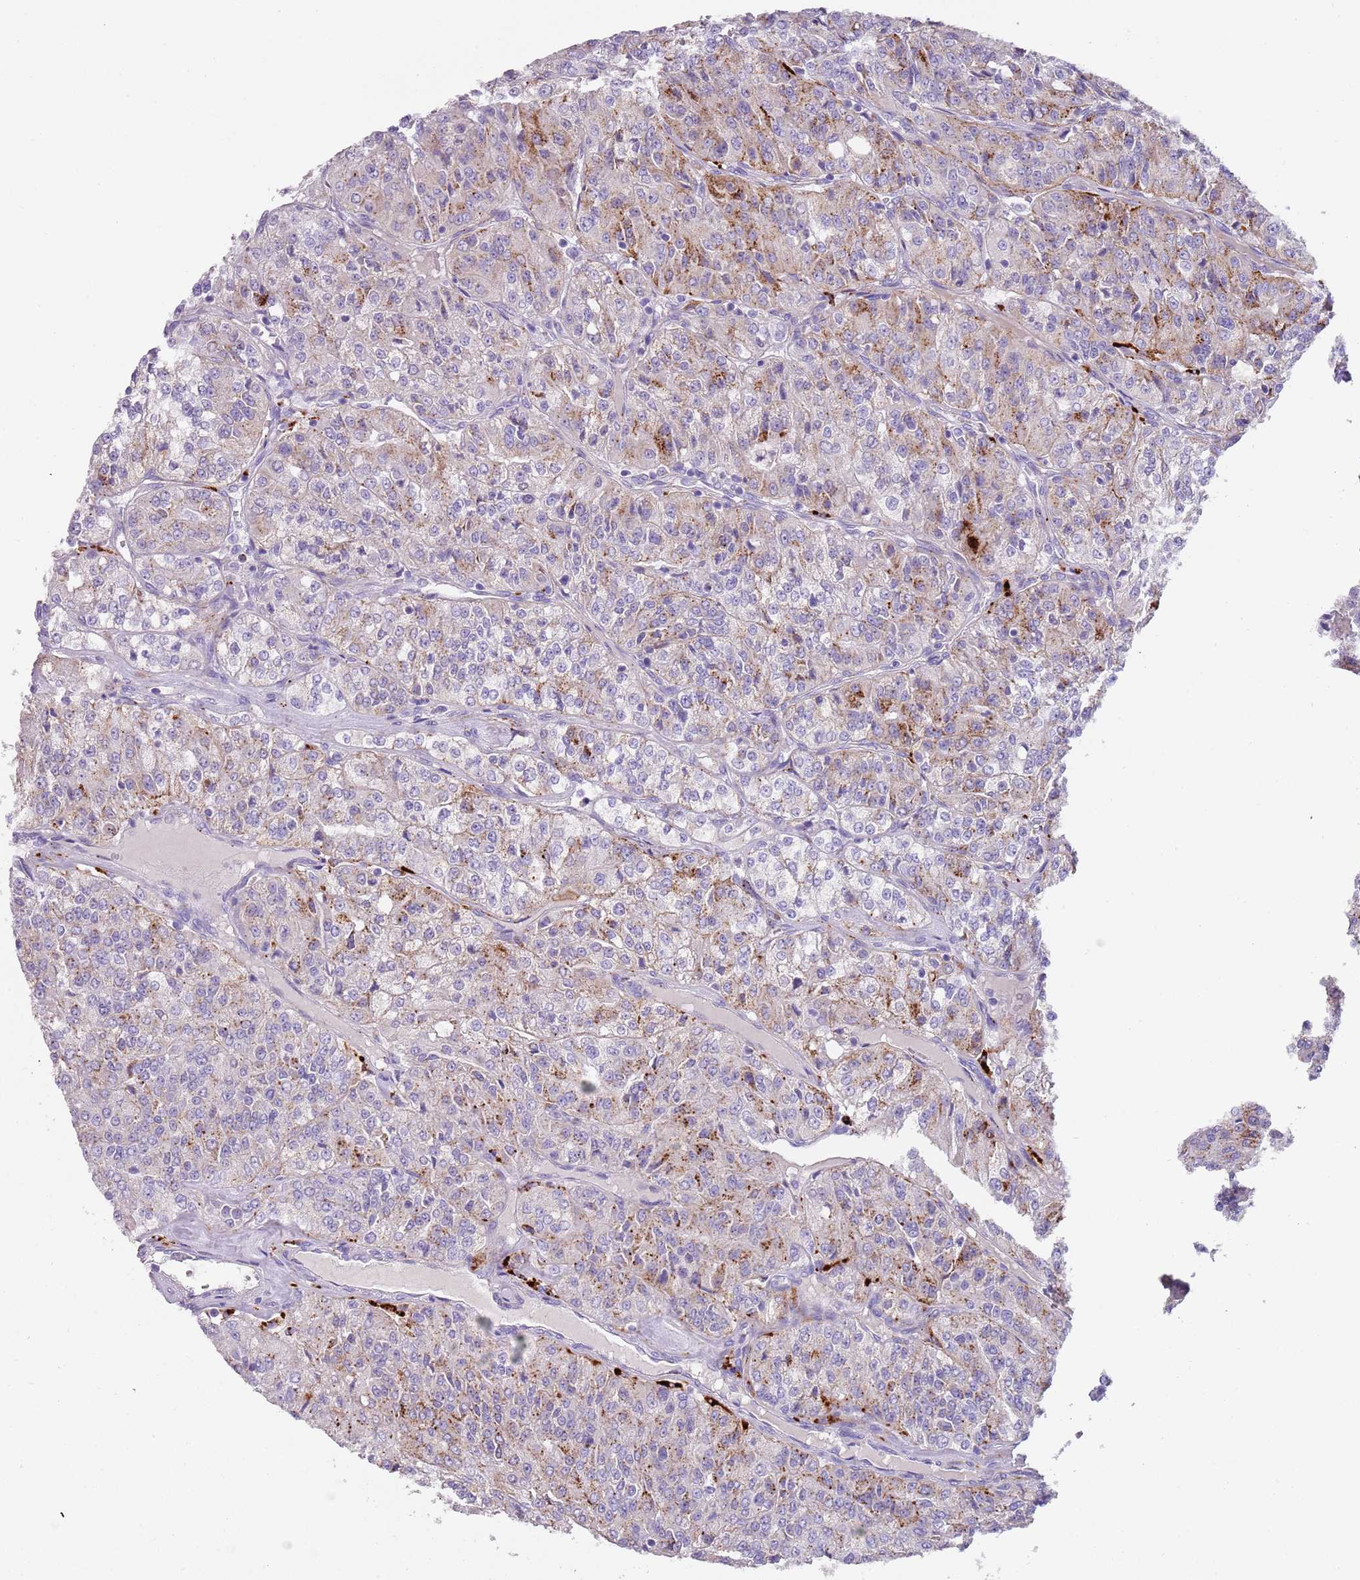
{"staining": {"intensity": "moderate", "quantity": "<25%", "location": "cytoplasmic/membranous"}, "tissue": "renal cancer", "cell_type": "Tumor cells", "image_type": "cancer", "snomed": [{"axis": "morphology", "description": "Adenocarcinoma, NOS"}, {"axis": "topography", "description": "Kidney"}], "caption": "Moderate cytoplasmic/membranous staining is appreciated in approximately <25% of tumor cells in renal cancer (adenocarcinoma). The staining is performed using DAB (3,3'-diaminobenzidine) brown chromogen to label protein expression. The nuclei are counter-stained blue using hematoxylin.", "gene": "LRRN3", "patient": {"sex": "female", "age": 63}}